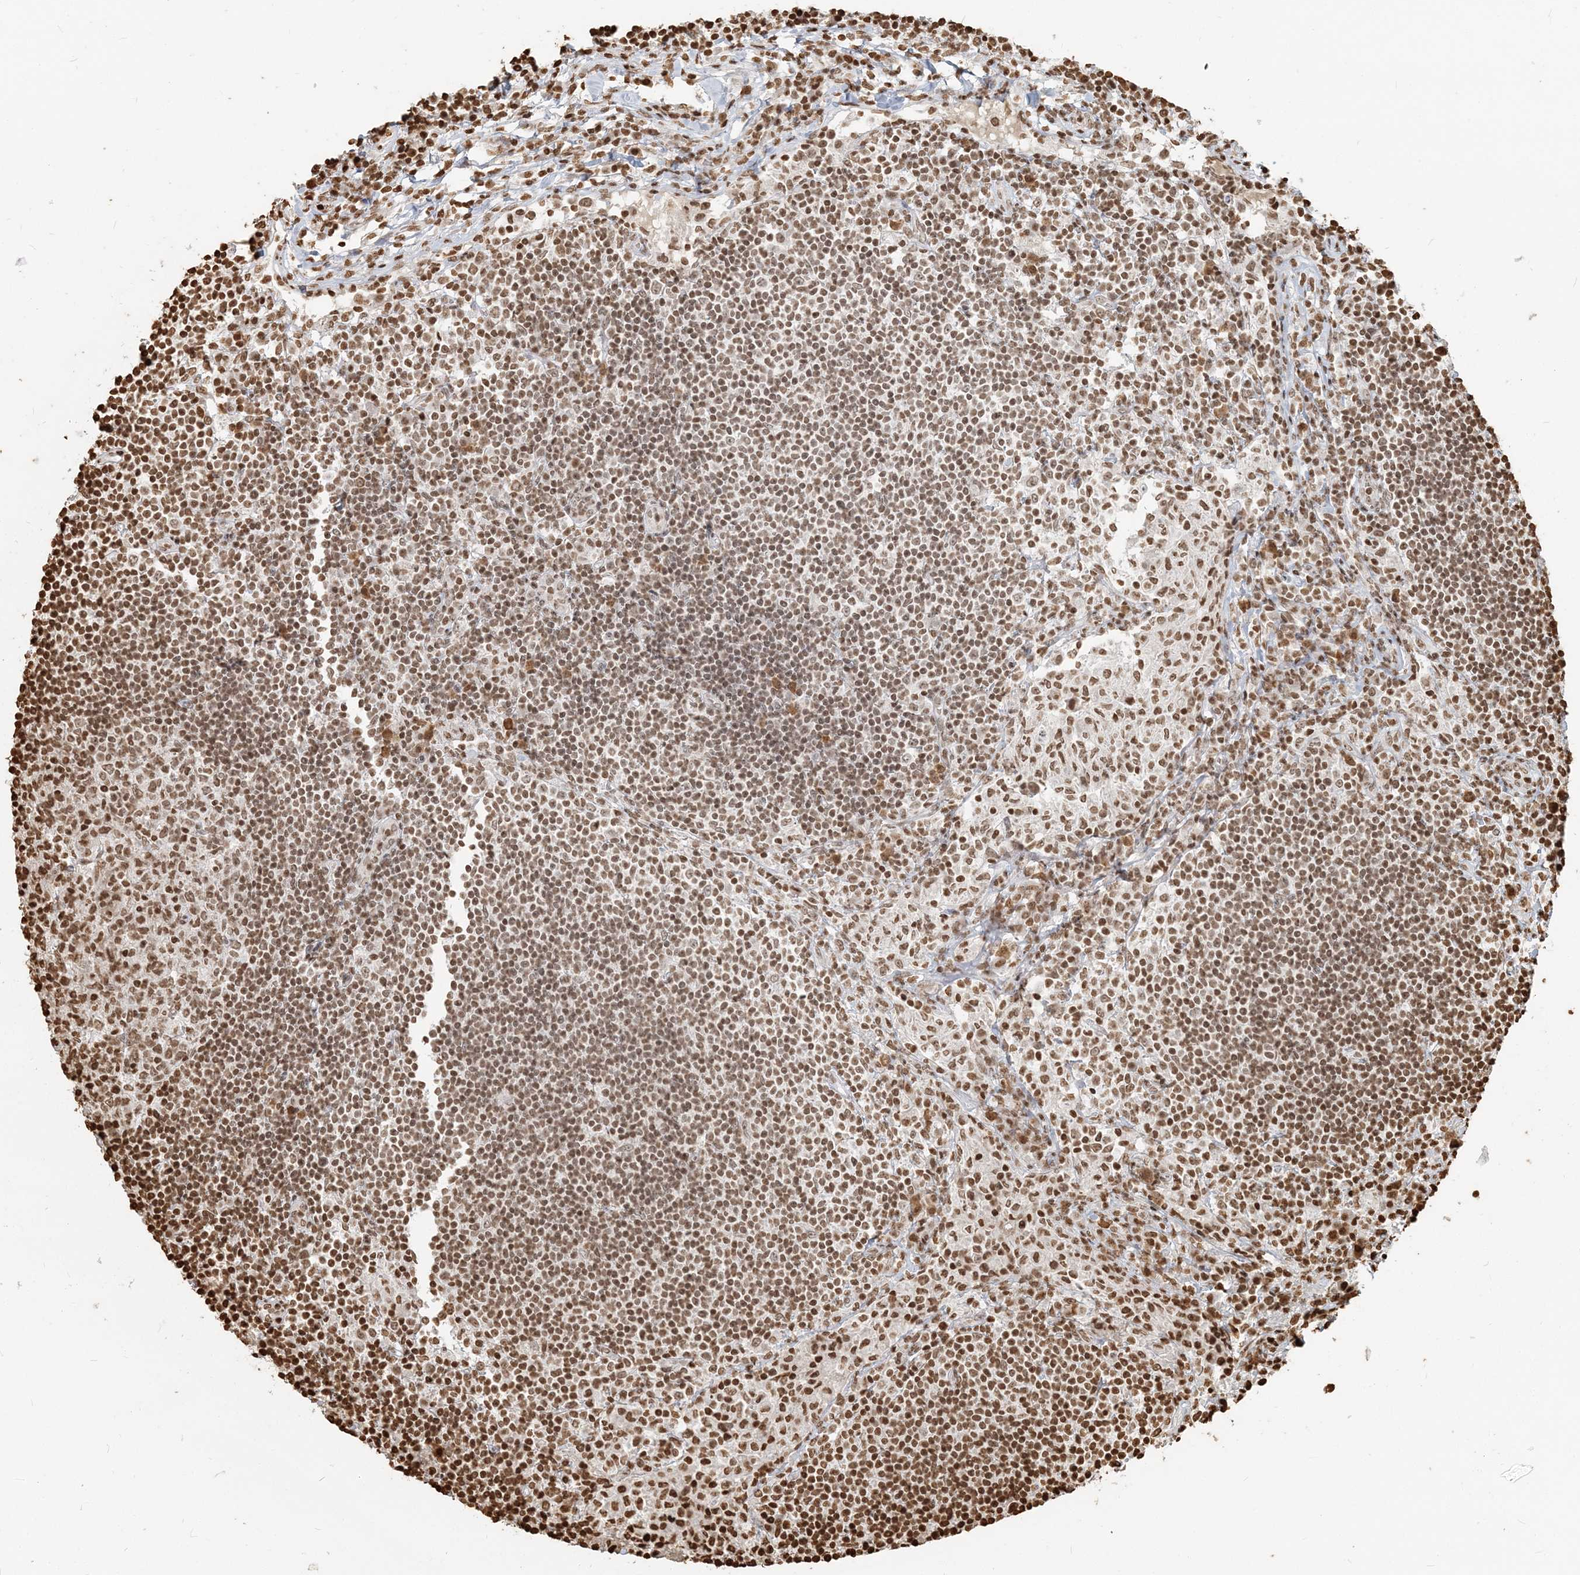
{"staining": {"intensity": "moderate", "quantity": ">75%", "location": "nuclear"}, "tissue": "lymph node", "cell_type": "Germinal center cells", "image_type": "normal", "snomed": [{"axis": "morphology", "description": "Normal tissue, NOS"}, {"axis": "topography", "description": "Lymph node"}], "caption": "A brown stain shows moderate nuclear positivity of a protein in germinal center cells of benign human lymph node.", "gene": "H3", "patient": {"sex": "female", "age": 53}}